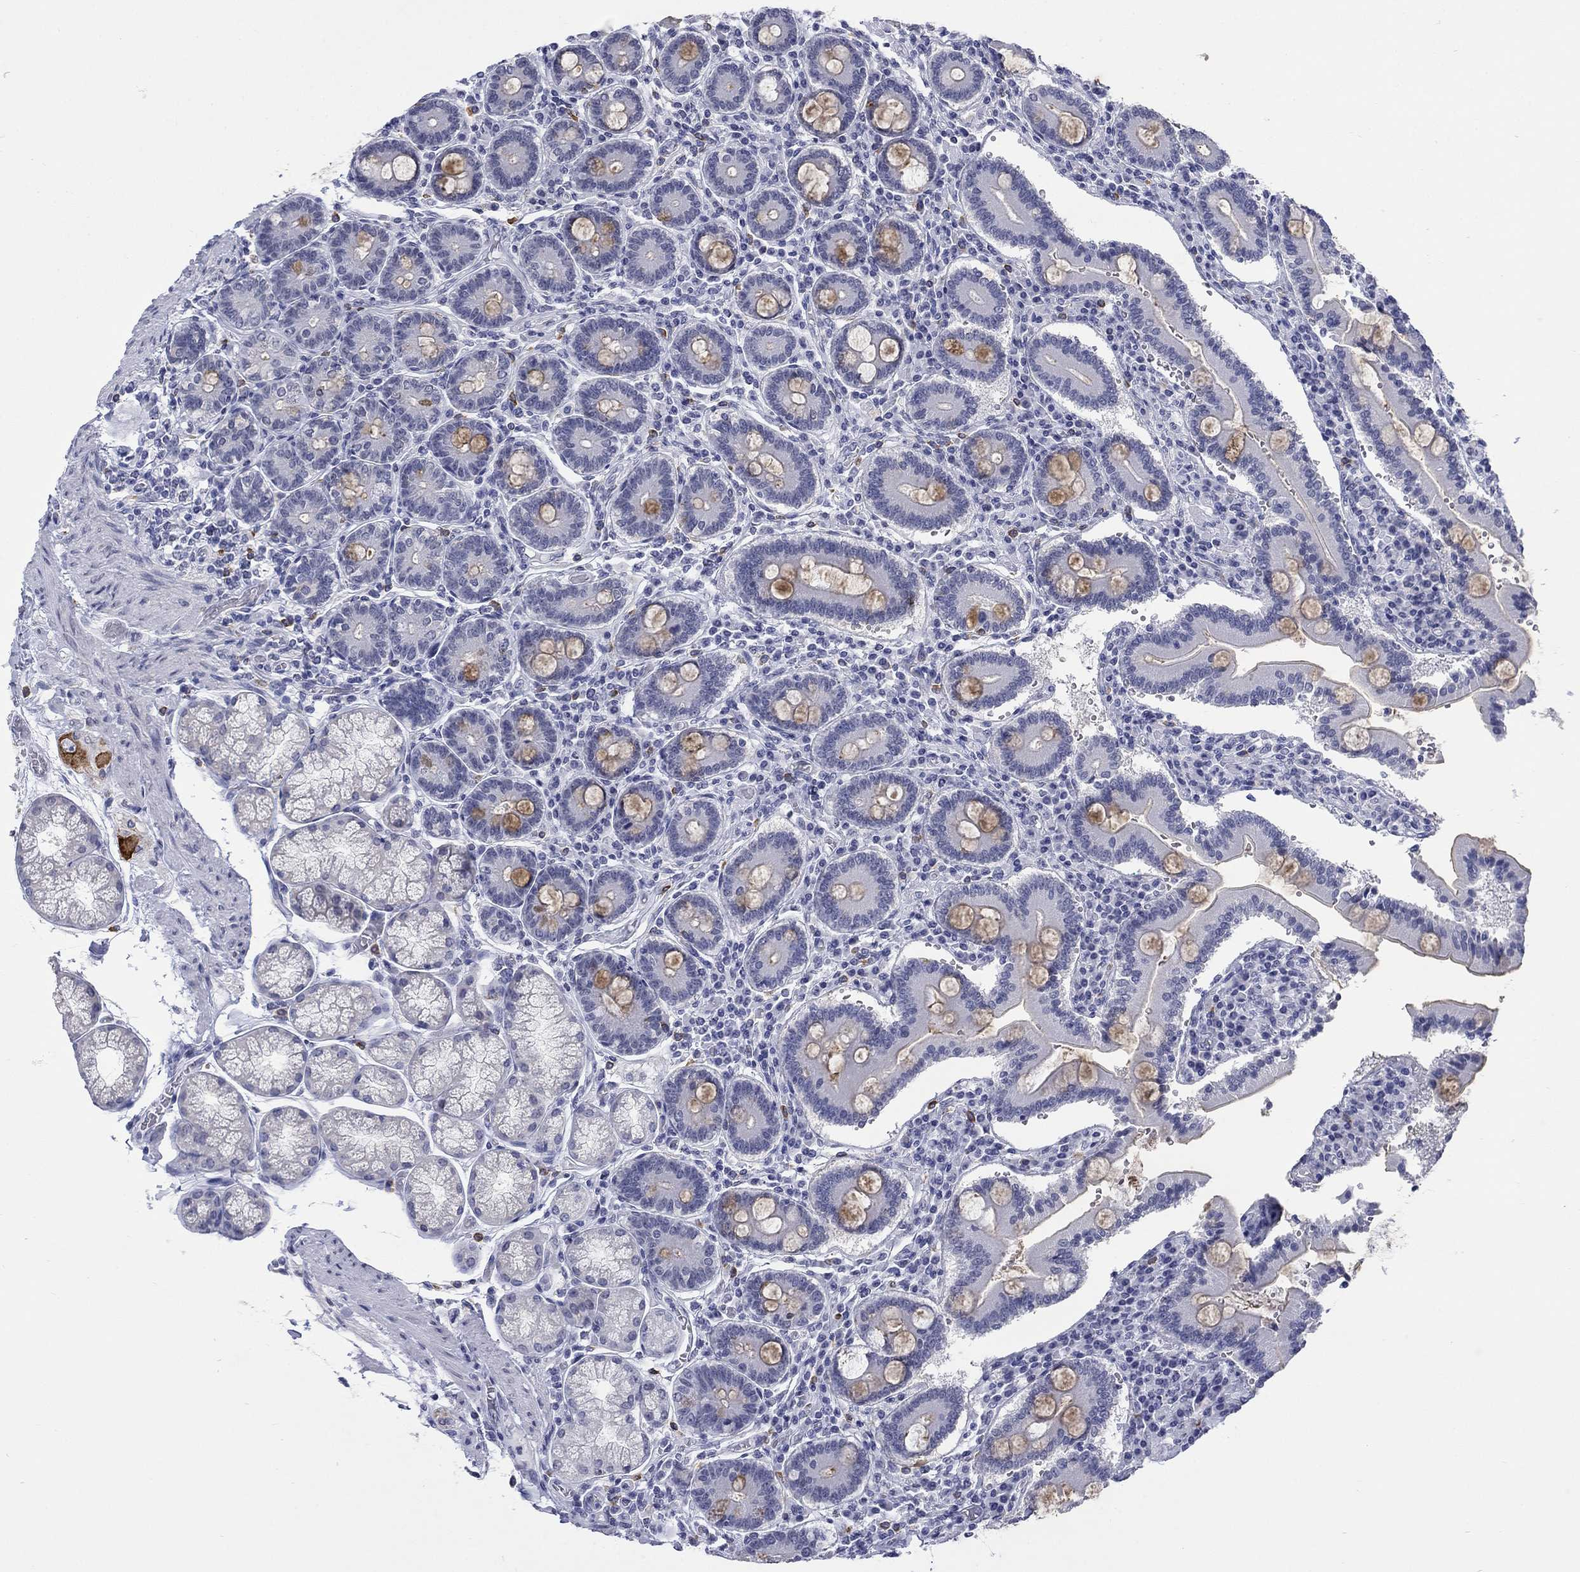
{"staining": {"intensity": "moderate", "quantity": "<25%", "location": "cytoplasmic/membranous"}, "tissue": "duodenum", "cell_type": "Glandular cells", "image_type": "normal", "snomed": [{"axis": "morphology", "description": "Normal tissue, NOS"}, {"axis": "topography", "description": "Duodenum"}], "caption": "A high-resolution photomicrograph shows IHC staining of benign duodenum, which exhibits moderate cytoplasmic/membranous expression in approximately <25% of glandular cells.", "gene": "ECEL1", "patient": {"sex": "female", "age": 62}}